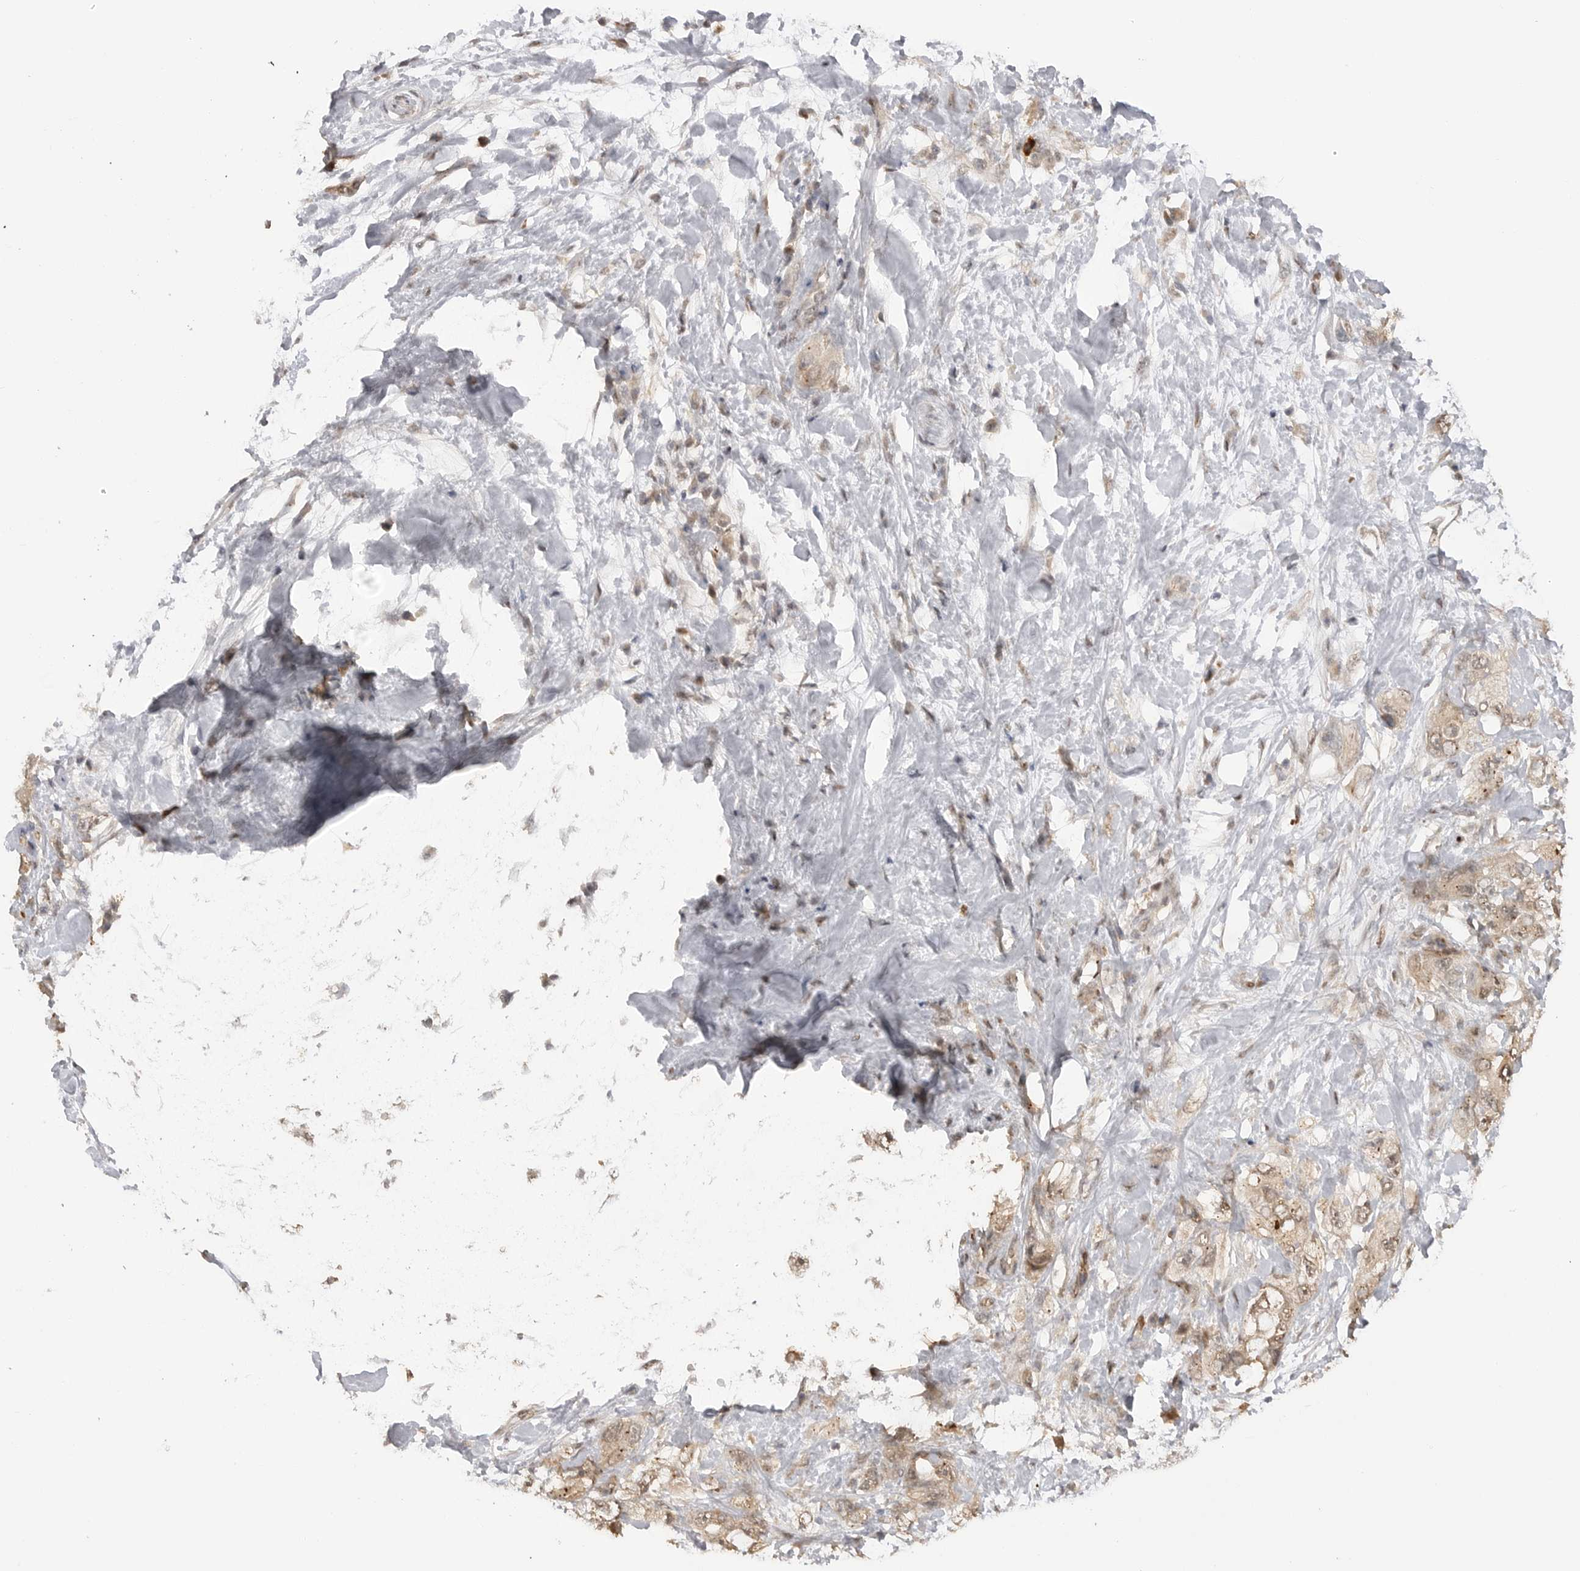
{"staining": {"intensity": "weak", "quantity": "25%-75%", "location": "cytoplasmic/membranous"}, "tissue": "pancreatic cancer", "cell_type": "Tumor cells", "image_type": "cancer", "snomed": [{"axis": "morphology", "description": "Adenocarcinoma, NOS"}, {"axis": "topography", "description": "Pancreas"}], "caption": "Immunohistochemistry (IHC) photomicrograph of neoplastic tissue: human pancreatic adenocarcinoma stained using IHC demonstrates low levels of weak protein expression localized specifically in the cytoplasmic/membranous of tumor cells, appearing as a cytoplasmic/membranous brown color.", "gene": "ASPSCR1", "patient": {"sex": "female", "age": 73}}